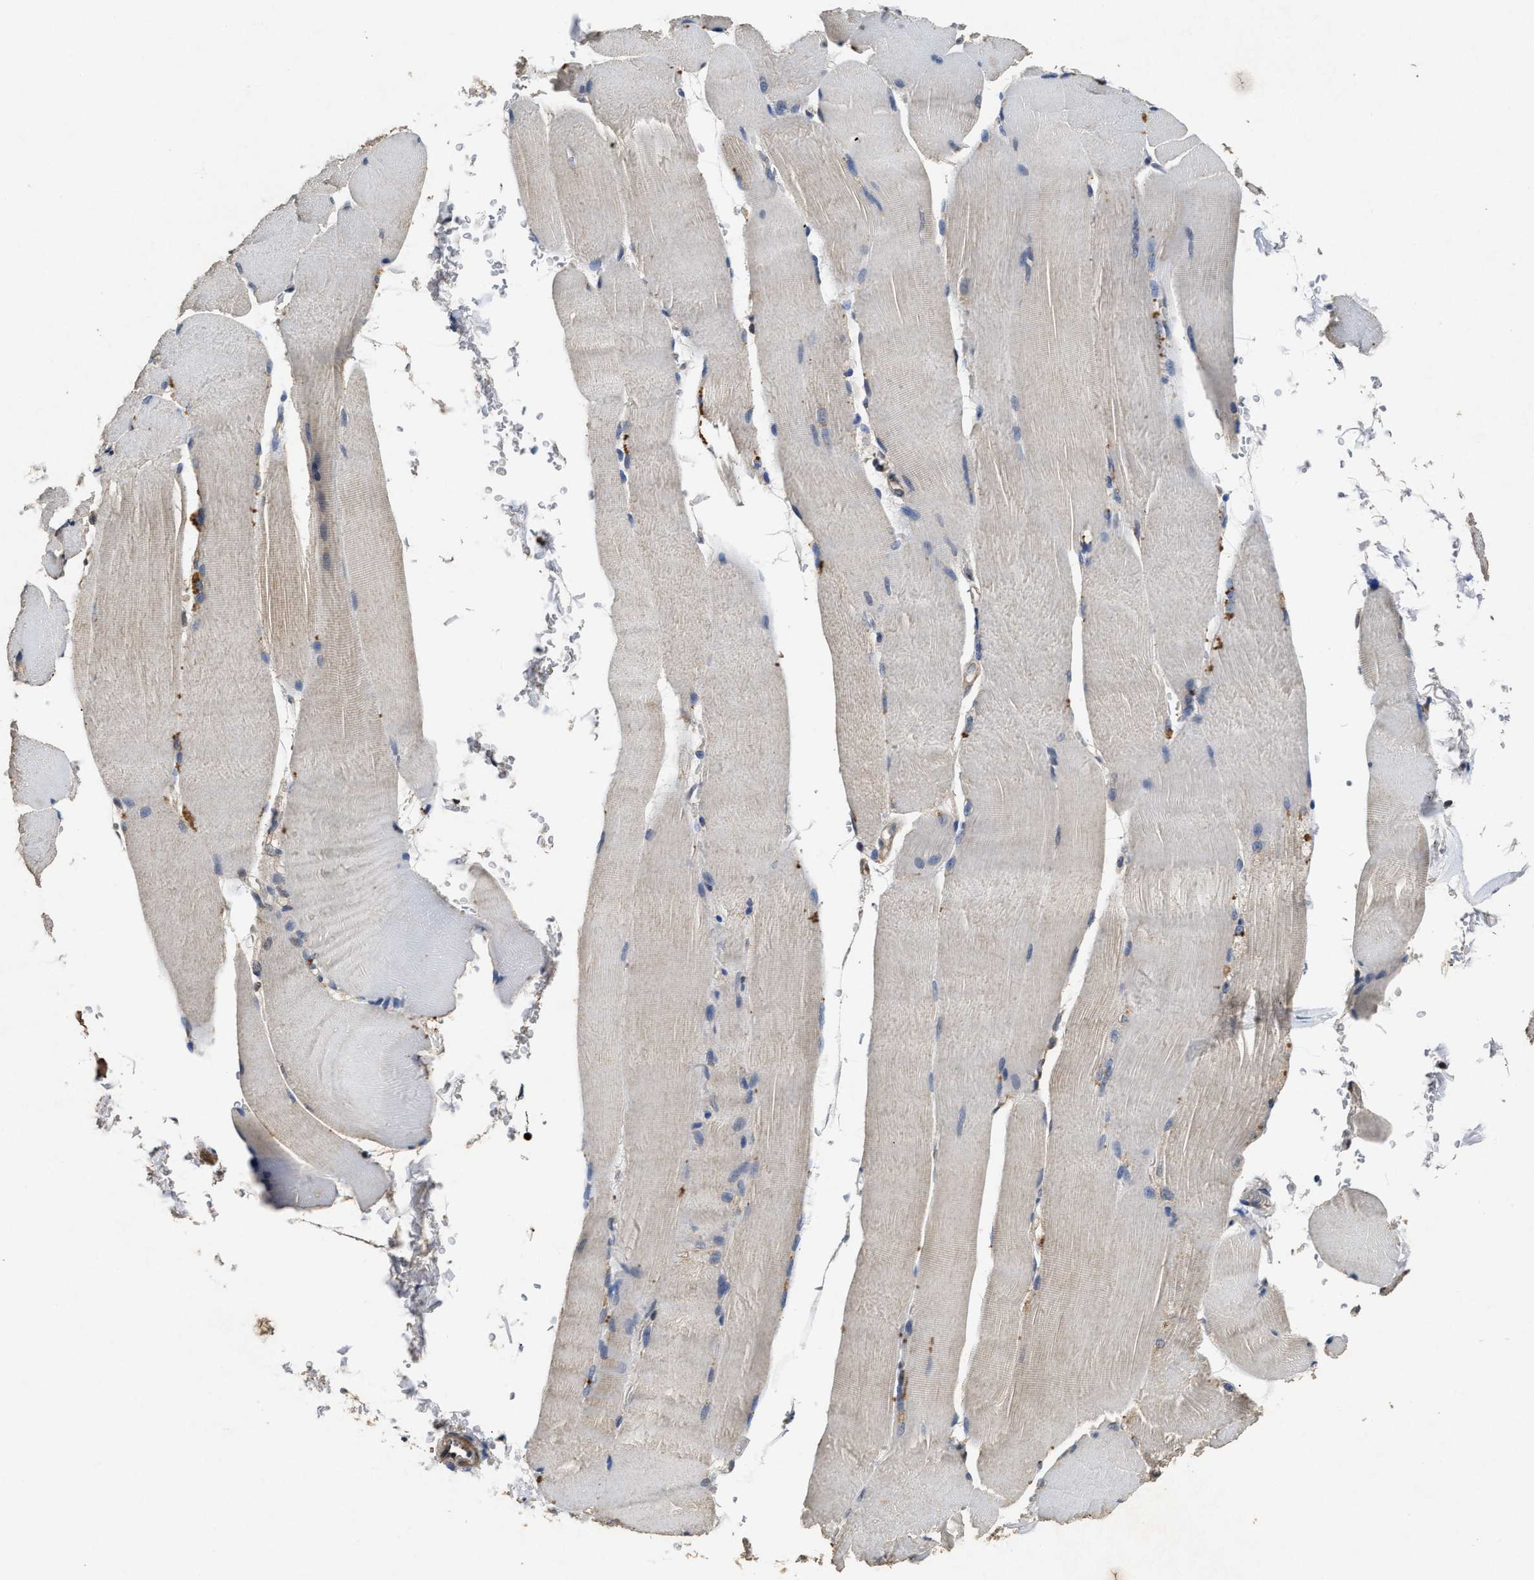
{"staining": {"intensity": "negative", "quantity": "none", "location": "none"}, "tissue": "skeletal muscle", "cell_type": "Myocytes", "image_type": "normal", "snomed": [{"axis": "morphology", "description": "Normal tissue, NOS"}, {"axis": "topography", "description": "Skin"}, {"axis": "topography", "description": "Skeletal muscle"}], "caption": "Myocytes show no significant protein staining in benign skeletal muscle. Nuclei are stained in blue.", "gene": "ACAT2", "patient": {"sex": "male", "age": 83}}